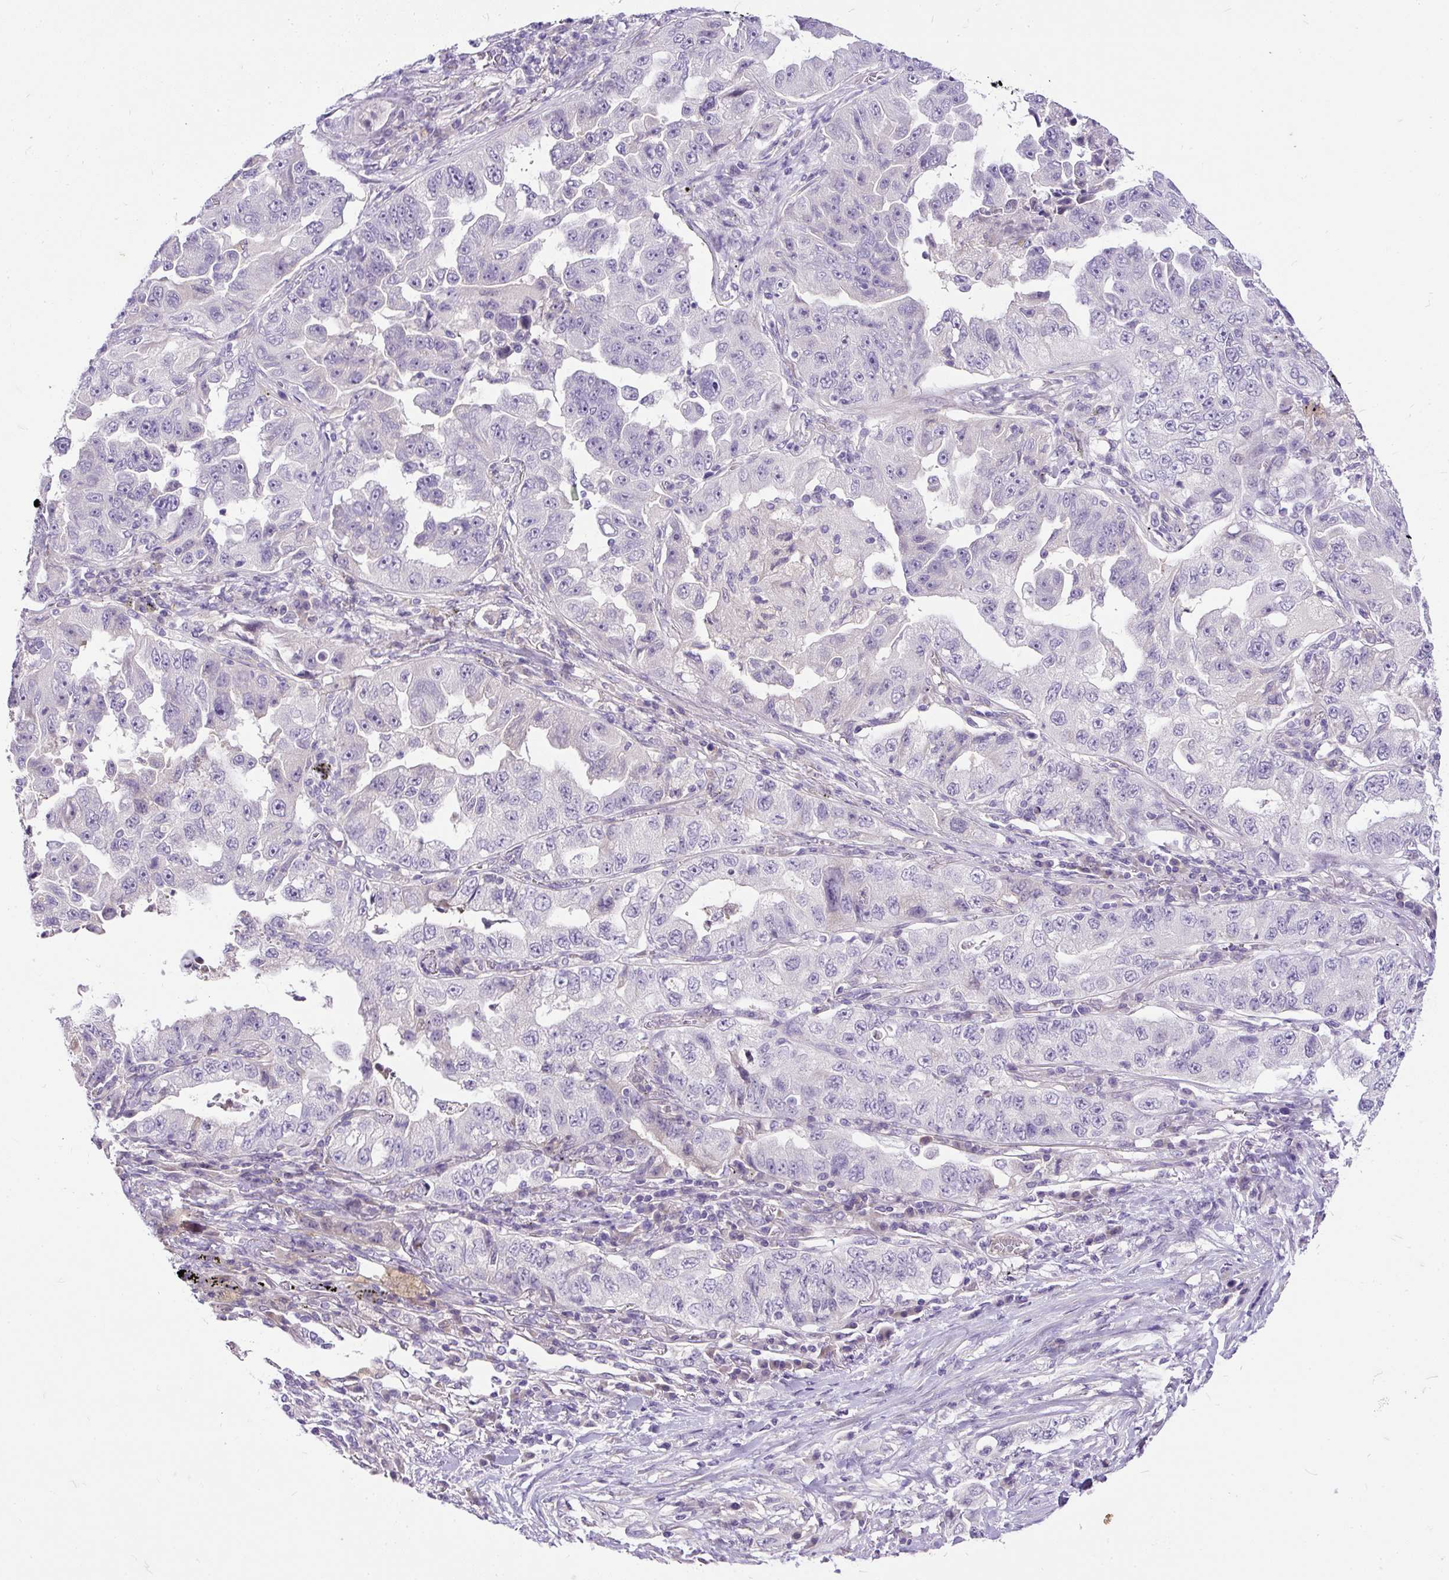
{"staining": {"intensity": "negative", "quantity": "none", "location": "none"}, "tissue": "lung cancer", "cell_type": "Tumor cells", "image_type": "cancer", "snomed": [{"axis": "morphology", "description": "Adenocarcinoma, NOS"}, {"axis": "topography", "description": "Lung"}], "caption": "High power microscopy photomicrograph of an immunohistochemistry image of adenocarcinoma (lung), revealing no significant positivity in tumor cells. The staining is performed using DAB (3,3'-diaminobenzidine) brown chromogen with nuclei counter-stained in using hematoxylin.", "gene": "KRTAP20-3", "patient": {"sex": "female", "age": 51}}